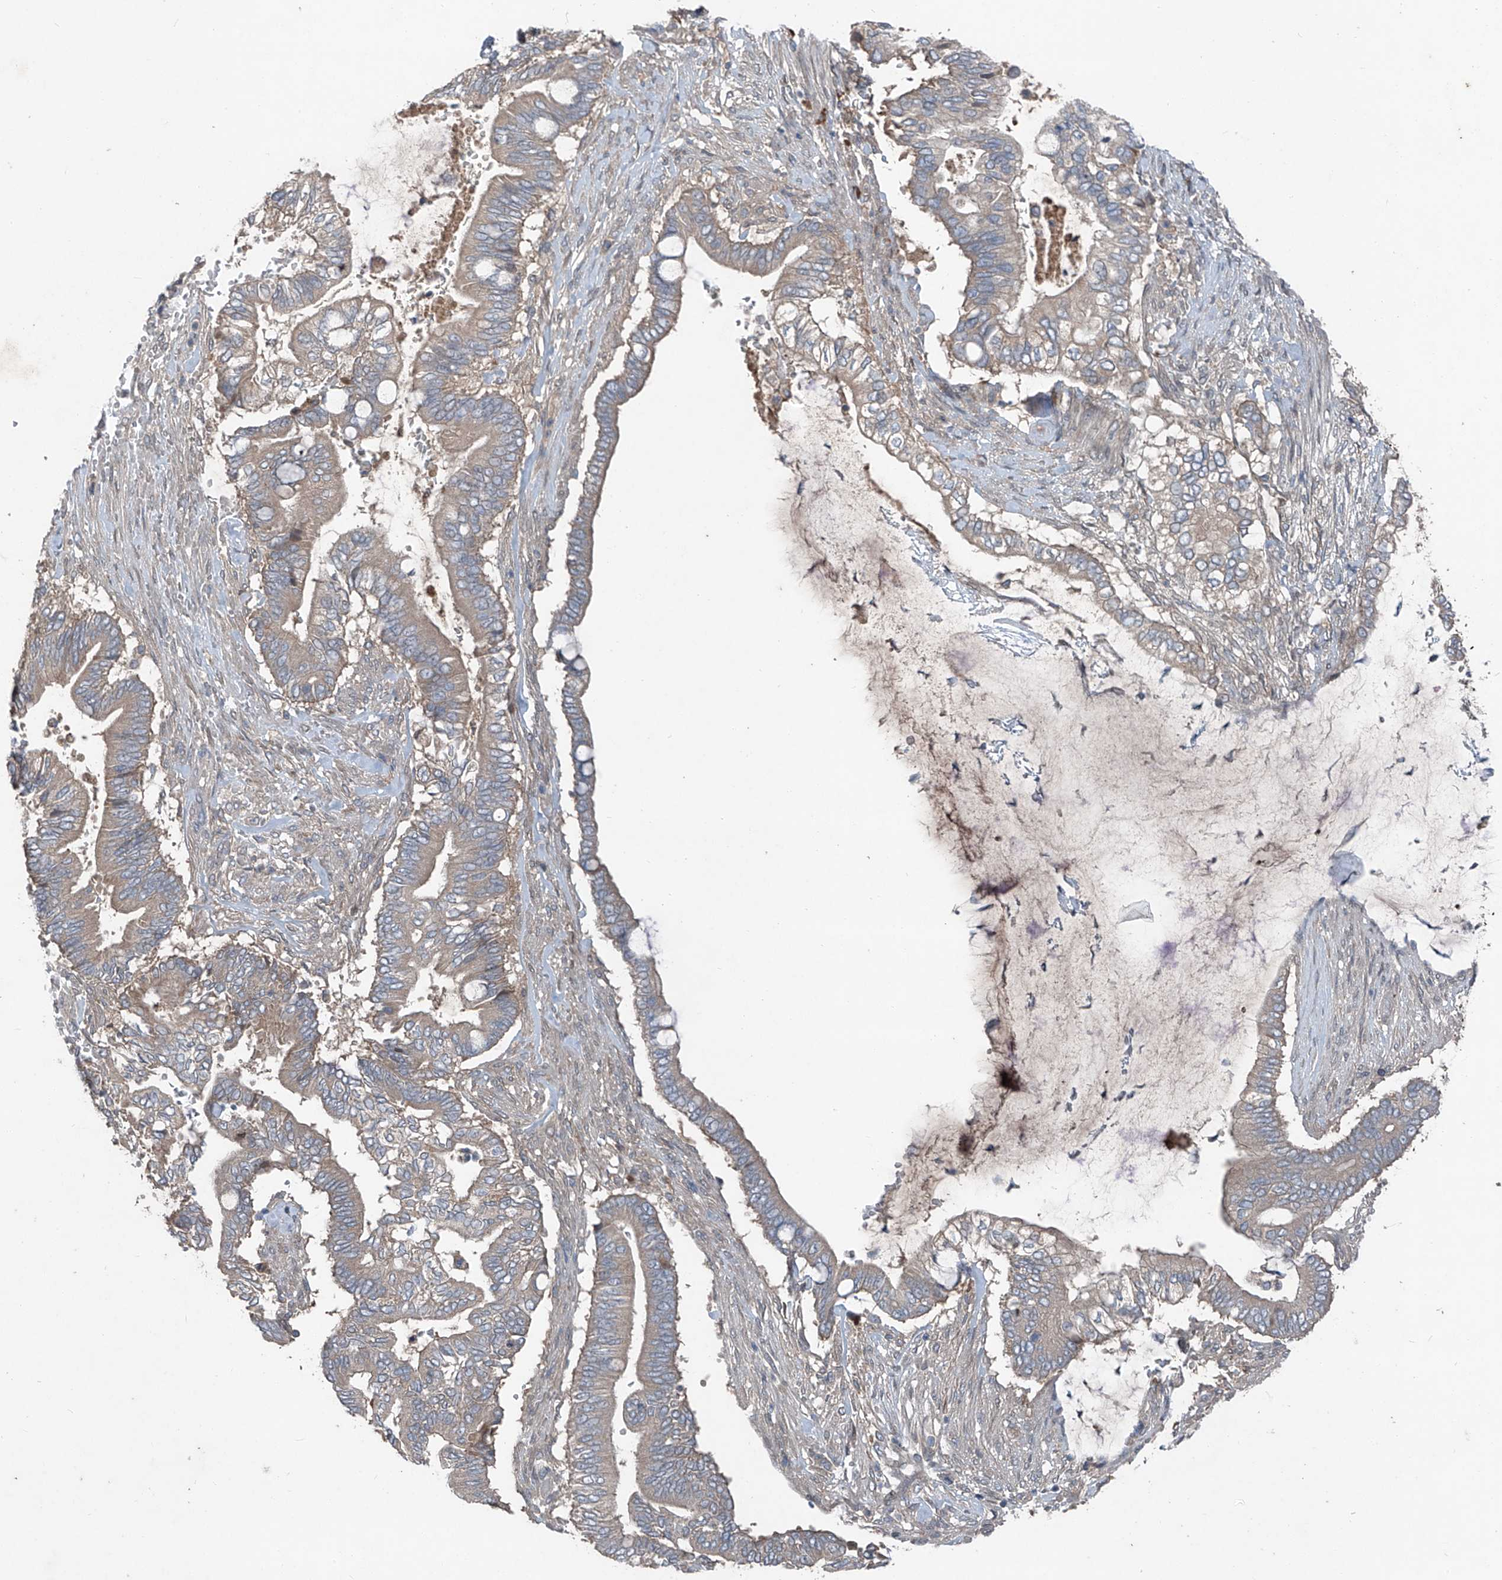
{"staining": {"intensity": "weak", "quantity": "25%-75%", "location": "cytoplasmic/membranous"}, "tissue": "pancreatic cancer", "cell_type": "Tumor cells", "image_type": "cancer", "snomed": [{"axis": "morphology", "description": "Adenocarcinoma, NOS"}, {"axis": "topography", "description": "Pancreas"}], "caption": "A brown stain shows weak cytoplasmic/membranous expression of a protein in pancreatic cancer (adenocarcinoma) tumor cells. (Stains: DAB (3,3'-diaminobenzidine) in brown, nuclei in blue, Microscopy: brightfield microscopy at high magnification).", "gene": "FOXRED2", "patient": {"sex": "male", "age": 68}}